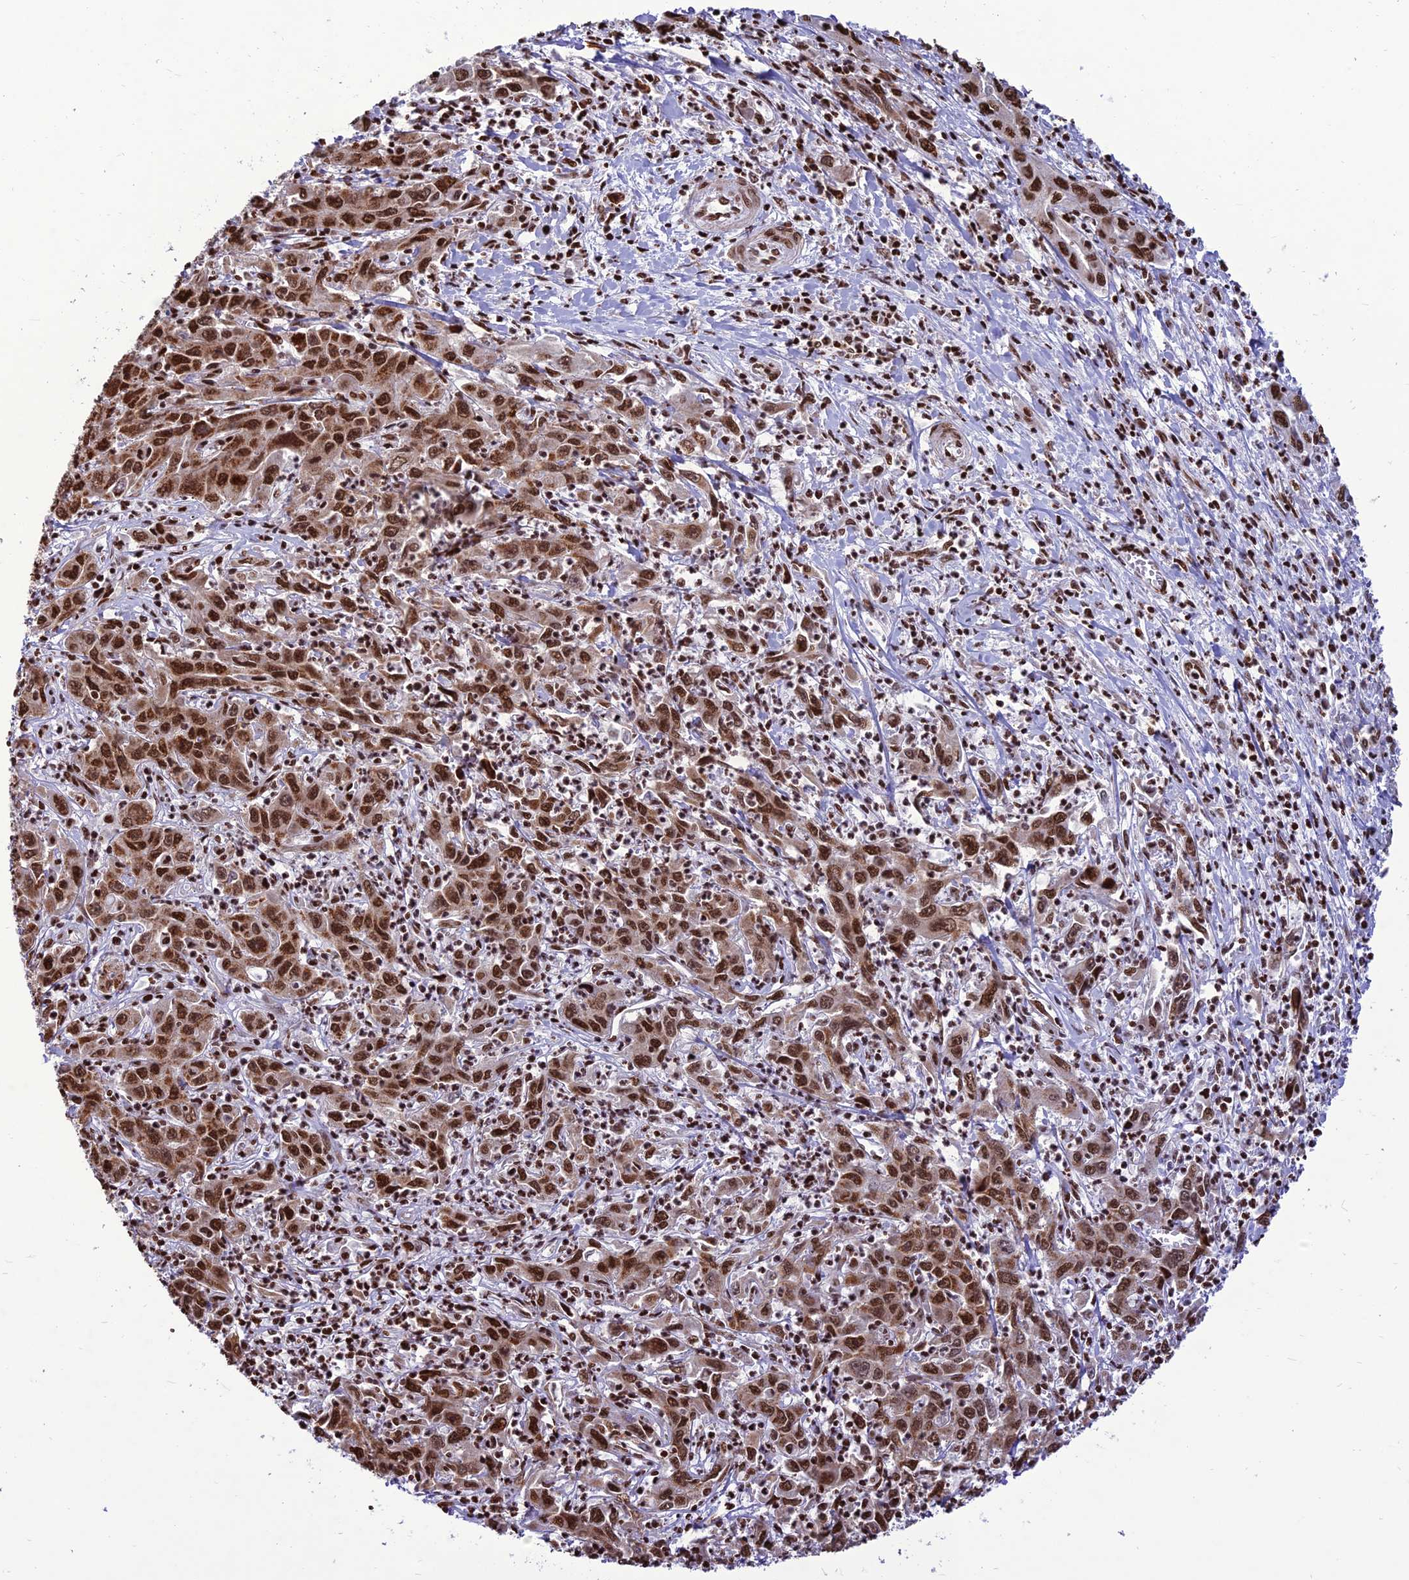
{"staining": {"intensity": "strong", "quantity": ">75%", "location": "nuclear"}, "tissue": "liver cancer", "cell_type": "Tumor cells", "image_type": "cancer", "snomed": [{"axis": "morphology", "description": "Carcinoma, Hepatocellular, NOS"}, {"axis": "topography", "description": "Liver"}], "caption": "This micrograph displays liver cancer (hepatocellular carcinoma) stained with immunohistochemistry to label a protein in brown. The nuclear of tumor cells show strong positivity for the protein. Nuclei are counter-stained blue.", "gene": "INO80E", "patient": {"sex": "male", "age": 63}}